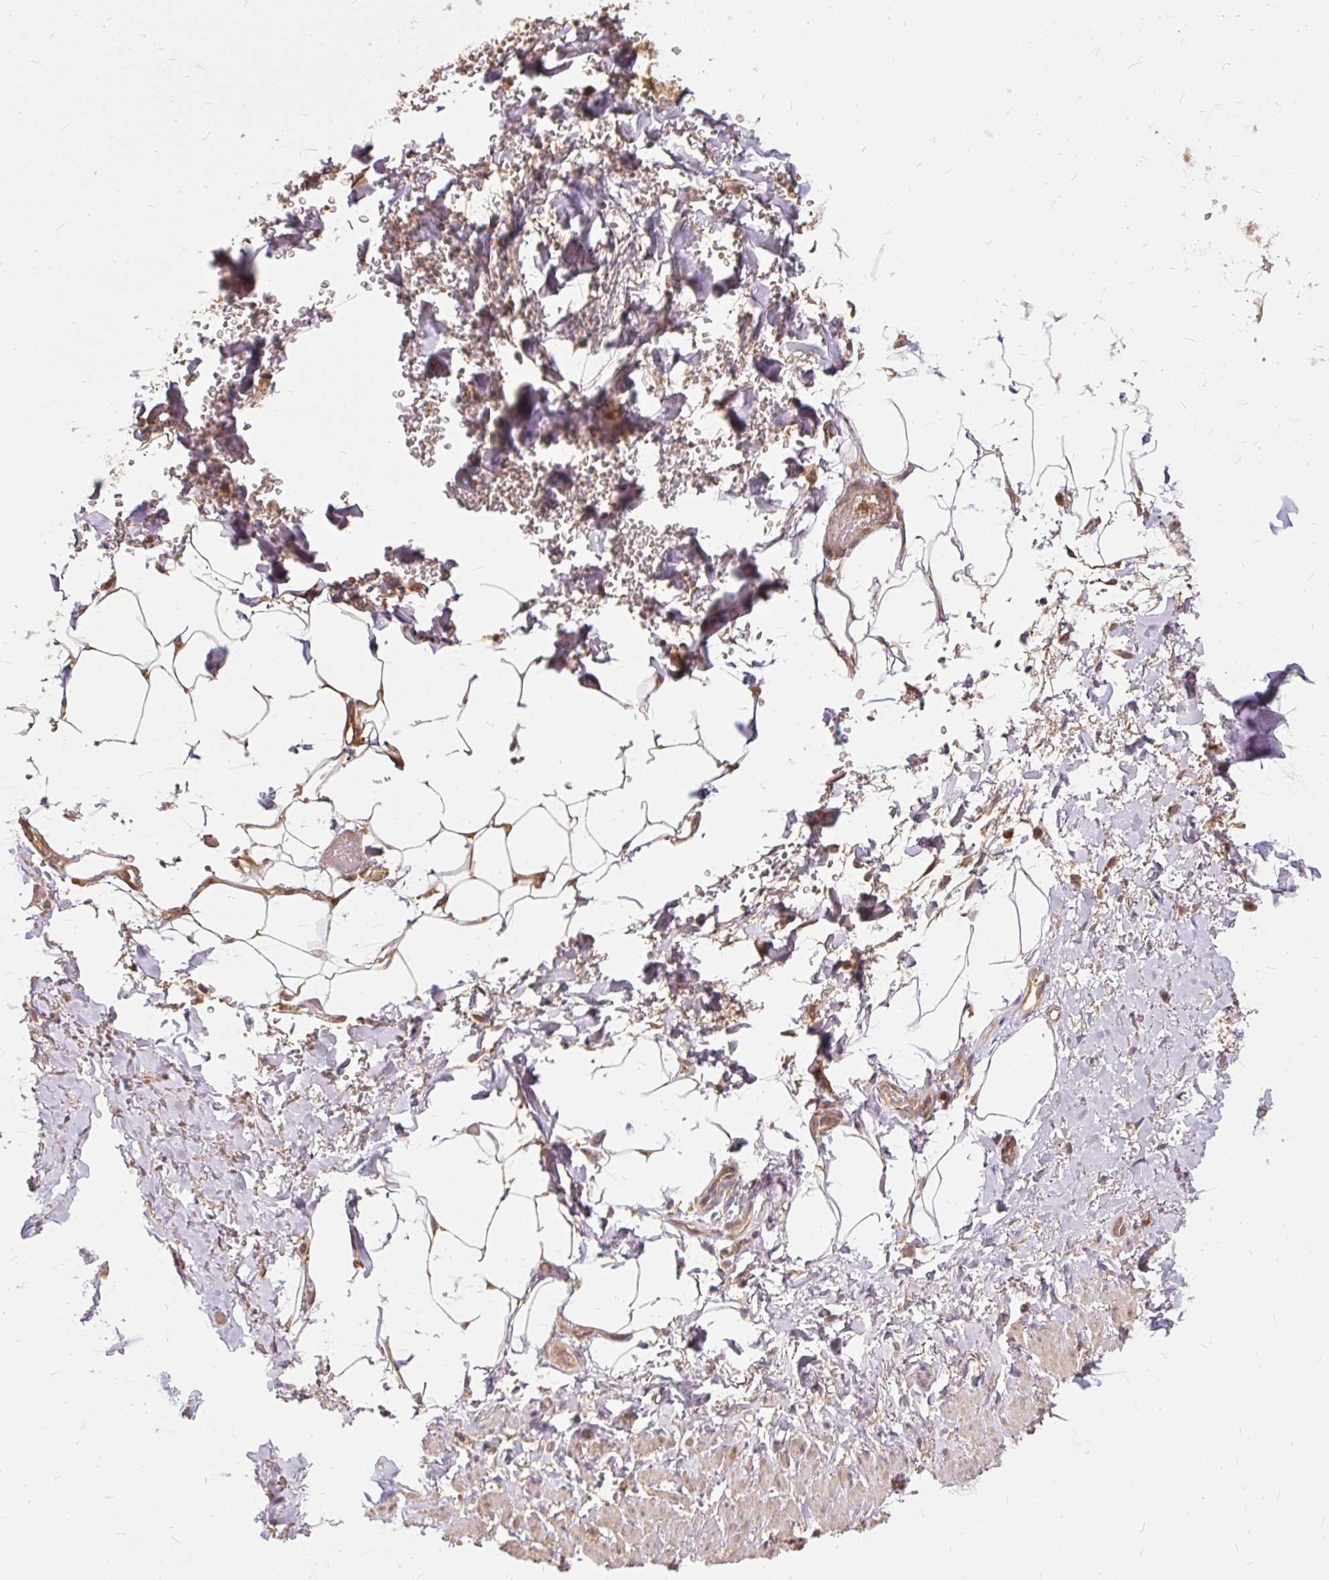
{"staining": {"intensity": "moderate", "quantity": "25%-75%", "location": "cytoplasmic/membranous"}, "tissue": "adipose tissue", "cell_type": "Adipocytes", "image_type": "normal", "snomed": [{"axis": "morphology", "description": "Normal tissue, NOS"}, {"axis": "topography", "description": "Vagina"}, {"axis": "topography", "description": "Peripheral nerve tissue"}], "caption": "Human adipose tissue stained with a brown dye displays moderate cytoplasmic/membranous positive expression in about 25%-75% of adipocytes.", "gene": "AP5S1", "patient": {"sex": "female", "age": 71}}